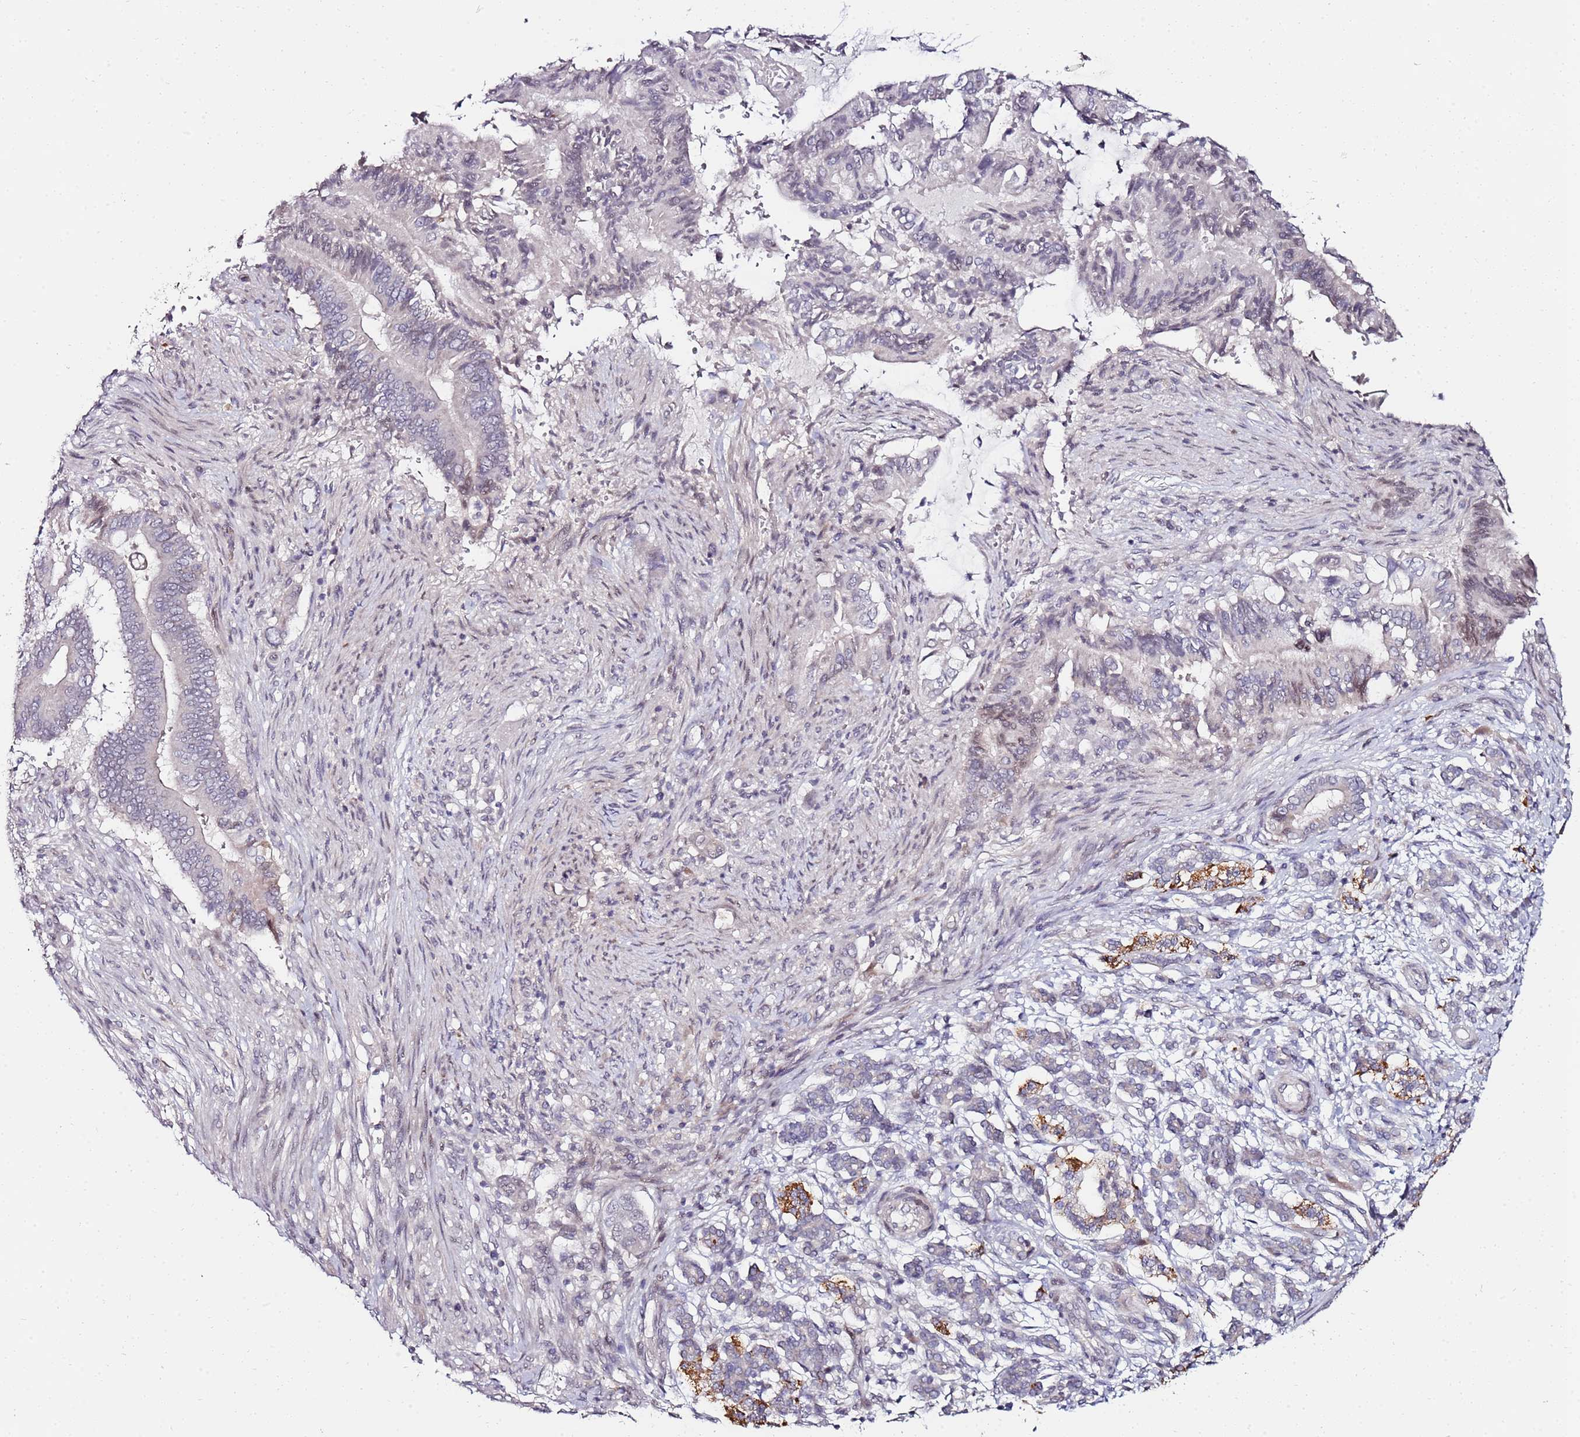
{"staining": {"intensity": "negative", "quantity": "none", "location": "none"}, "tissue": "pancreatic cancer", "cell_type": "Tumor cells", "image_type": "cancer", "snomed": [{"axis": "morphology", "description": "Adenocarcinoma, NOS"}, {"axis": "topography", "description": "Pancreas"}], "caption": "Pancreatic cancer stained for a protein using IHC shows no staining tumor cells.", "gene": "DUSP28", "patient": {"sex": "male", "age": 68}}